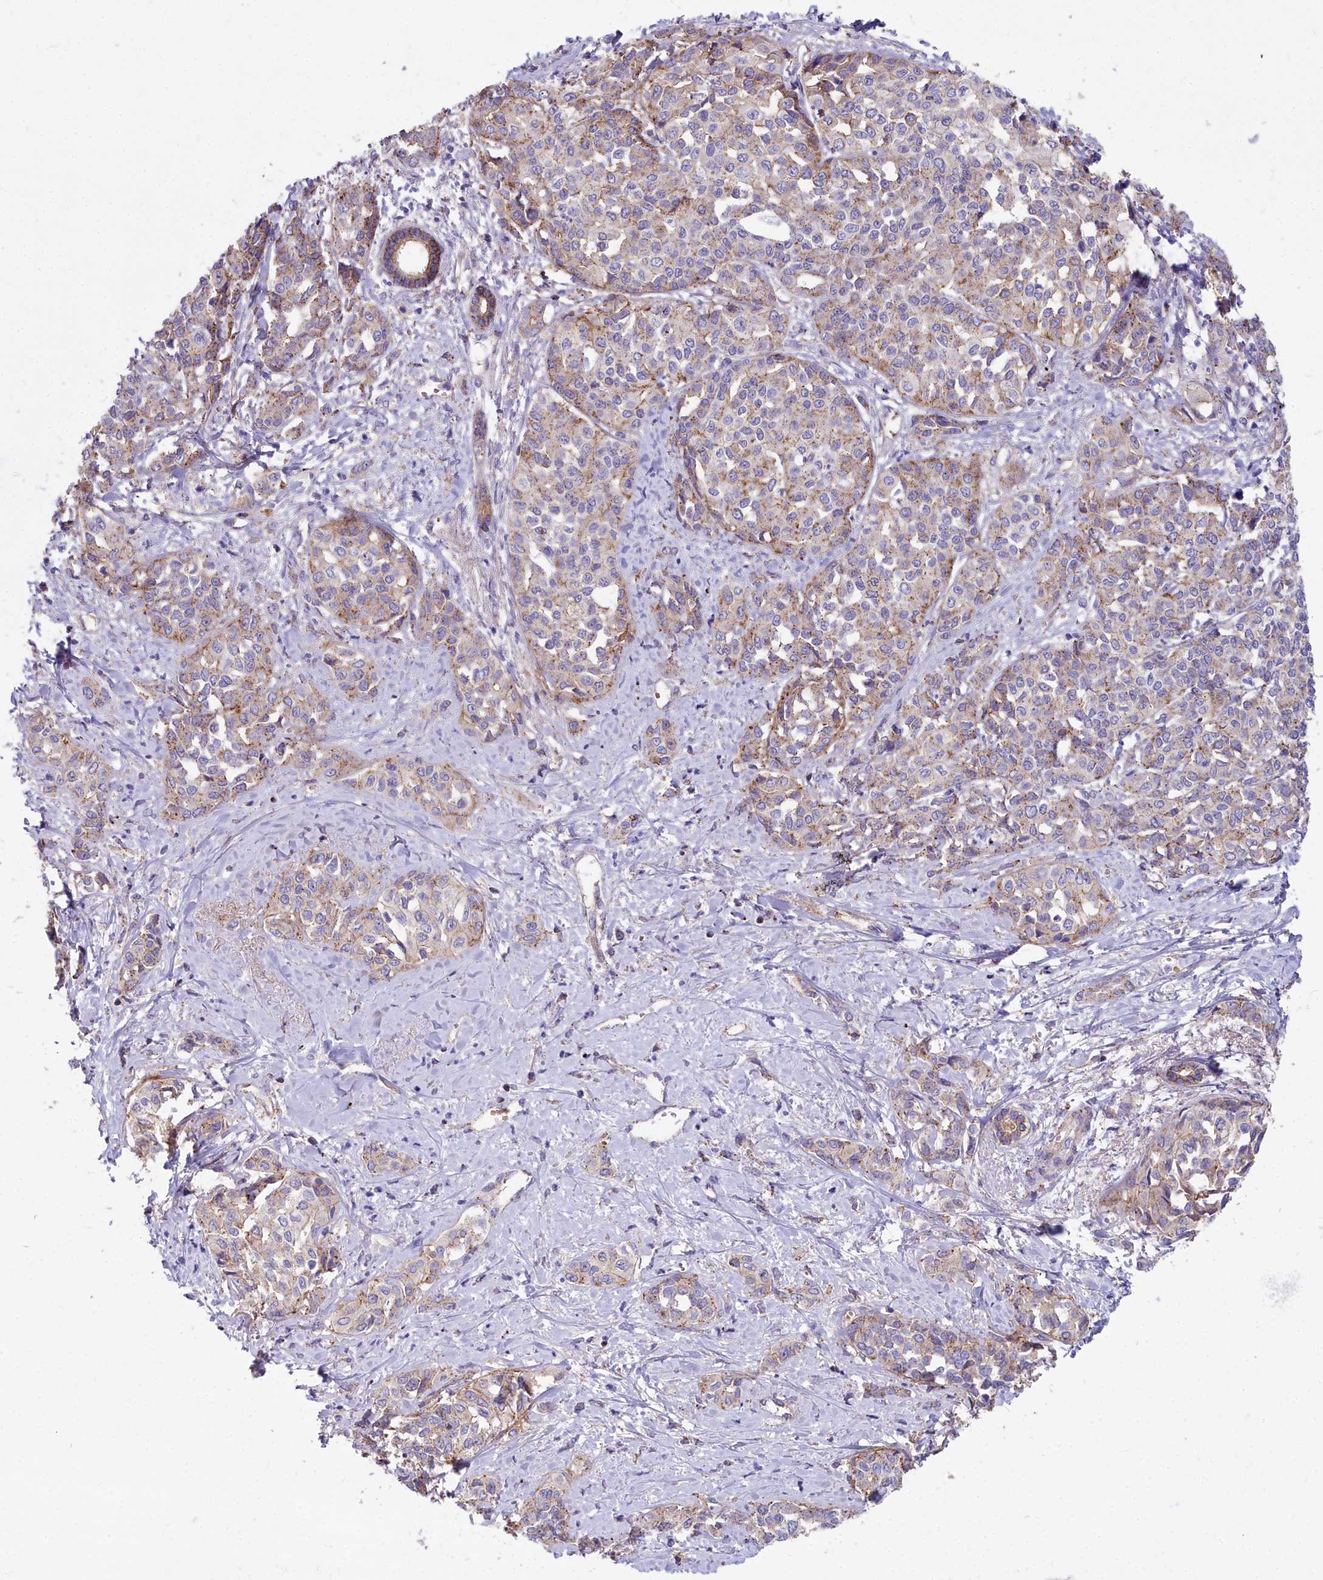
{"staining": {"intensity": "moderate", "quantity": "<25%", "location": "cytoplasmic/membranous"}, "tissue": "liver cancer", "cell_type": "Tumor cells", "image_type": "cancer", "snomed": [{"axis": "morphology", "description": "Cholangiocarcinoma"}, {"axis": "topography", "description": "Liver"}], "caption": "A low amount of moderate cytoplasmic/membranous staining is seen in approximately <25% of tumor cells in cholangiocarcinoma (liver) tissue.", "gene": "FRMPD1", "patient": {"sex": "female", "age": 77}}